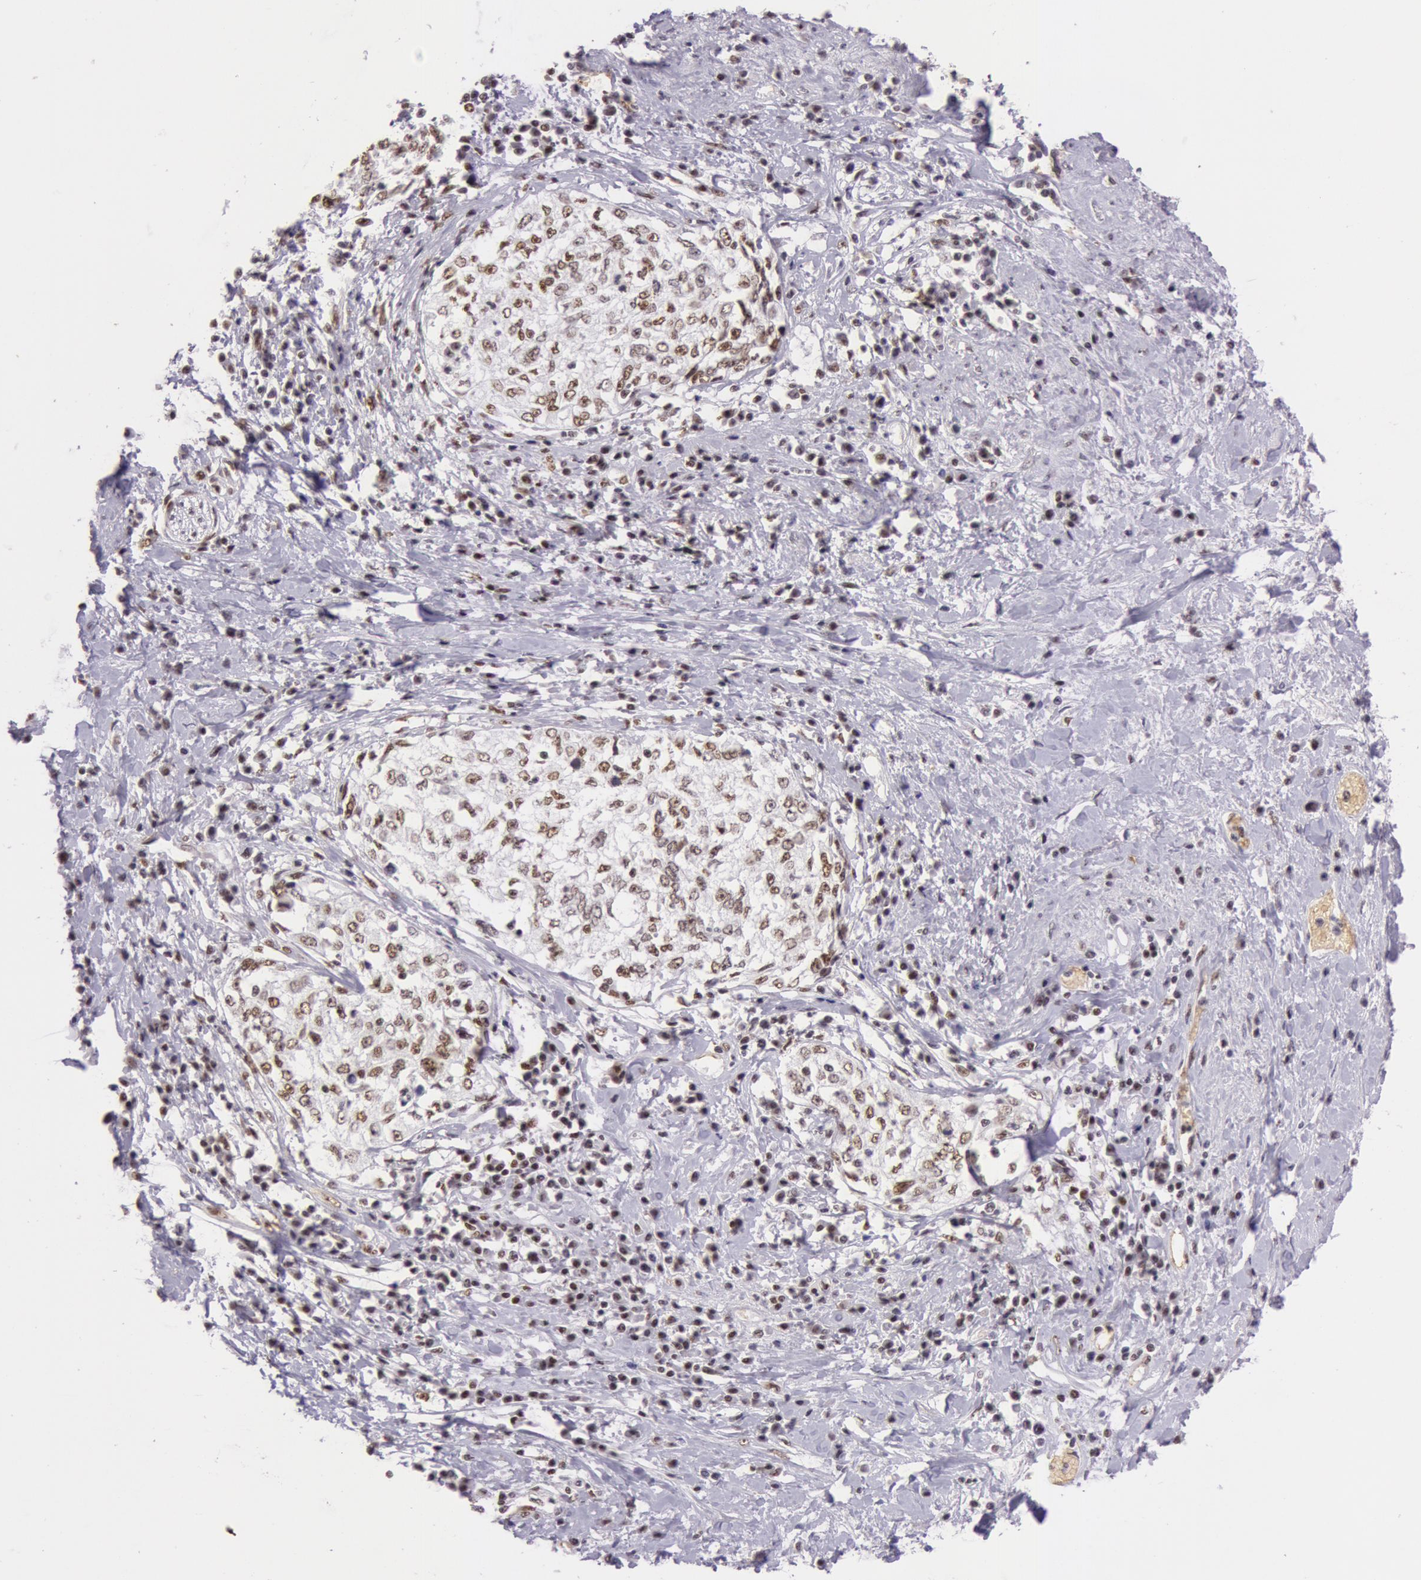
{"staining": {"intensity": "weak", "quantity": "25%-75%", "location": "nuclear"}, "tissue": "cervical cancer", "cell_type": "Tumor cells", "image_type": "cancer", "snomed": [{"axis": "morphology", "description": "Squamous cell carcinoma, NOS"}, {"axis": "topography", "description": "Cervix"}], "caption": "IHC (DAB (3,3'-diaminobenzidine)) staining of human squamous cell carcinoma (cervical) exhibits weak nuclear protein expression in about 25%-75% of tumor cells.", "gene": "NBN", "patient": {"sex": "female", "age": 57}}